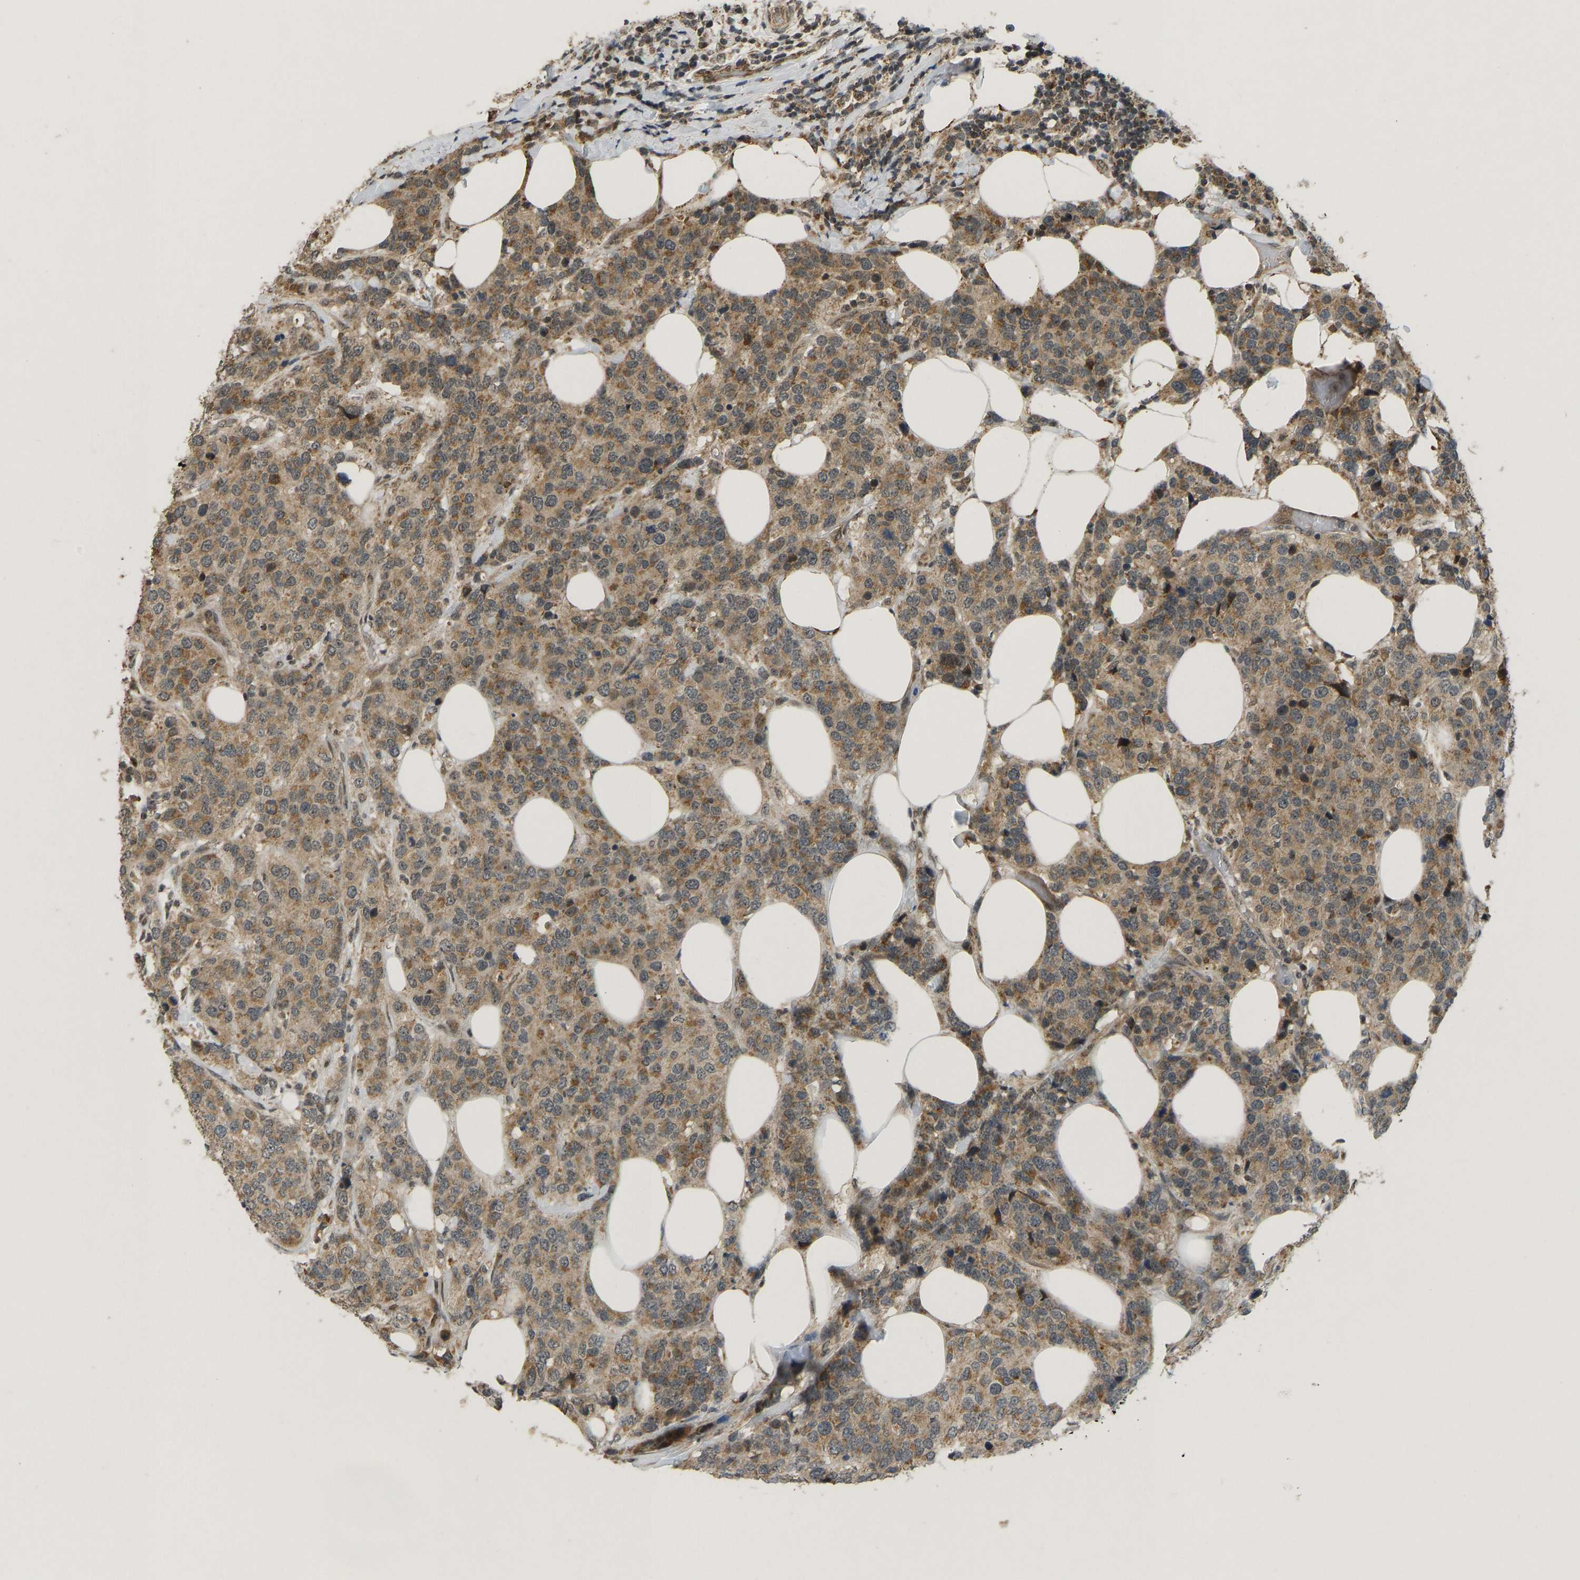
{"staining": {"intensity": "moderate", "quantity": ">75%", "location": "cytoplasmic/membranous"}, "tissue": "breast cancer", "cell_type": "Tumor cells", "image_type": "cancer", "snomed": [{"axis": "morphology", "description": "Lobular carcinoma"}, {"axis": "topography", "description": "Breast"}], "caption": "Protein analysis of breast cancer (lobular carcinoma) tissue reveals moderate cytoplasmic/membranous staining in about >75% of tumor cells. Nuclei are stained in blue.", "gene": "ACADS", "patient": {"sex": "female", "age": 59}}